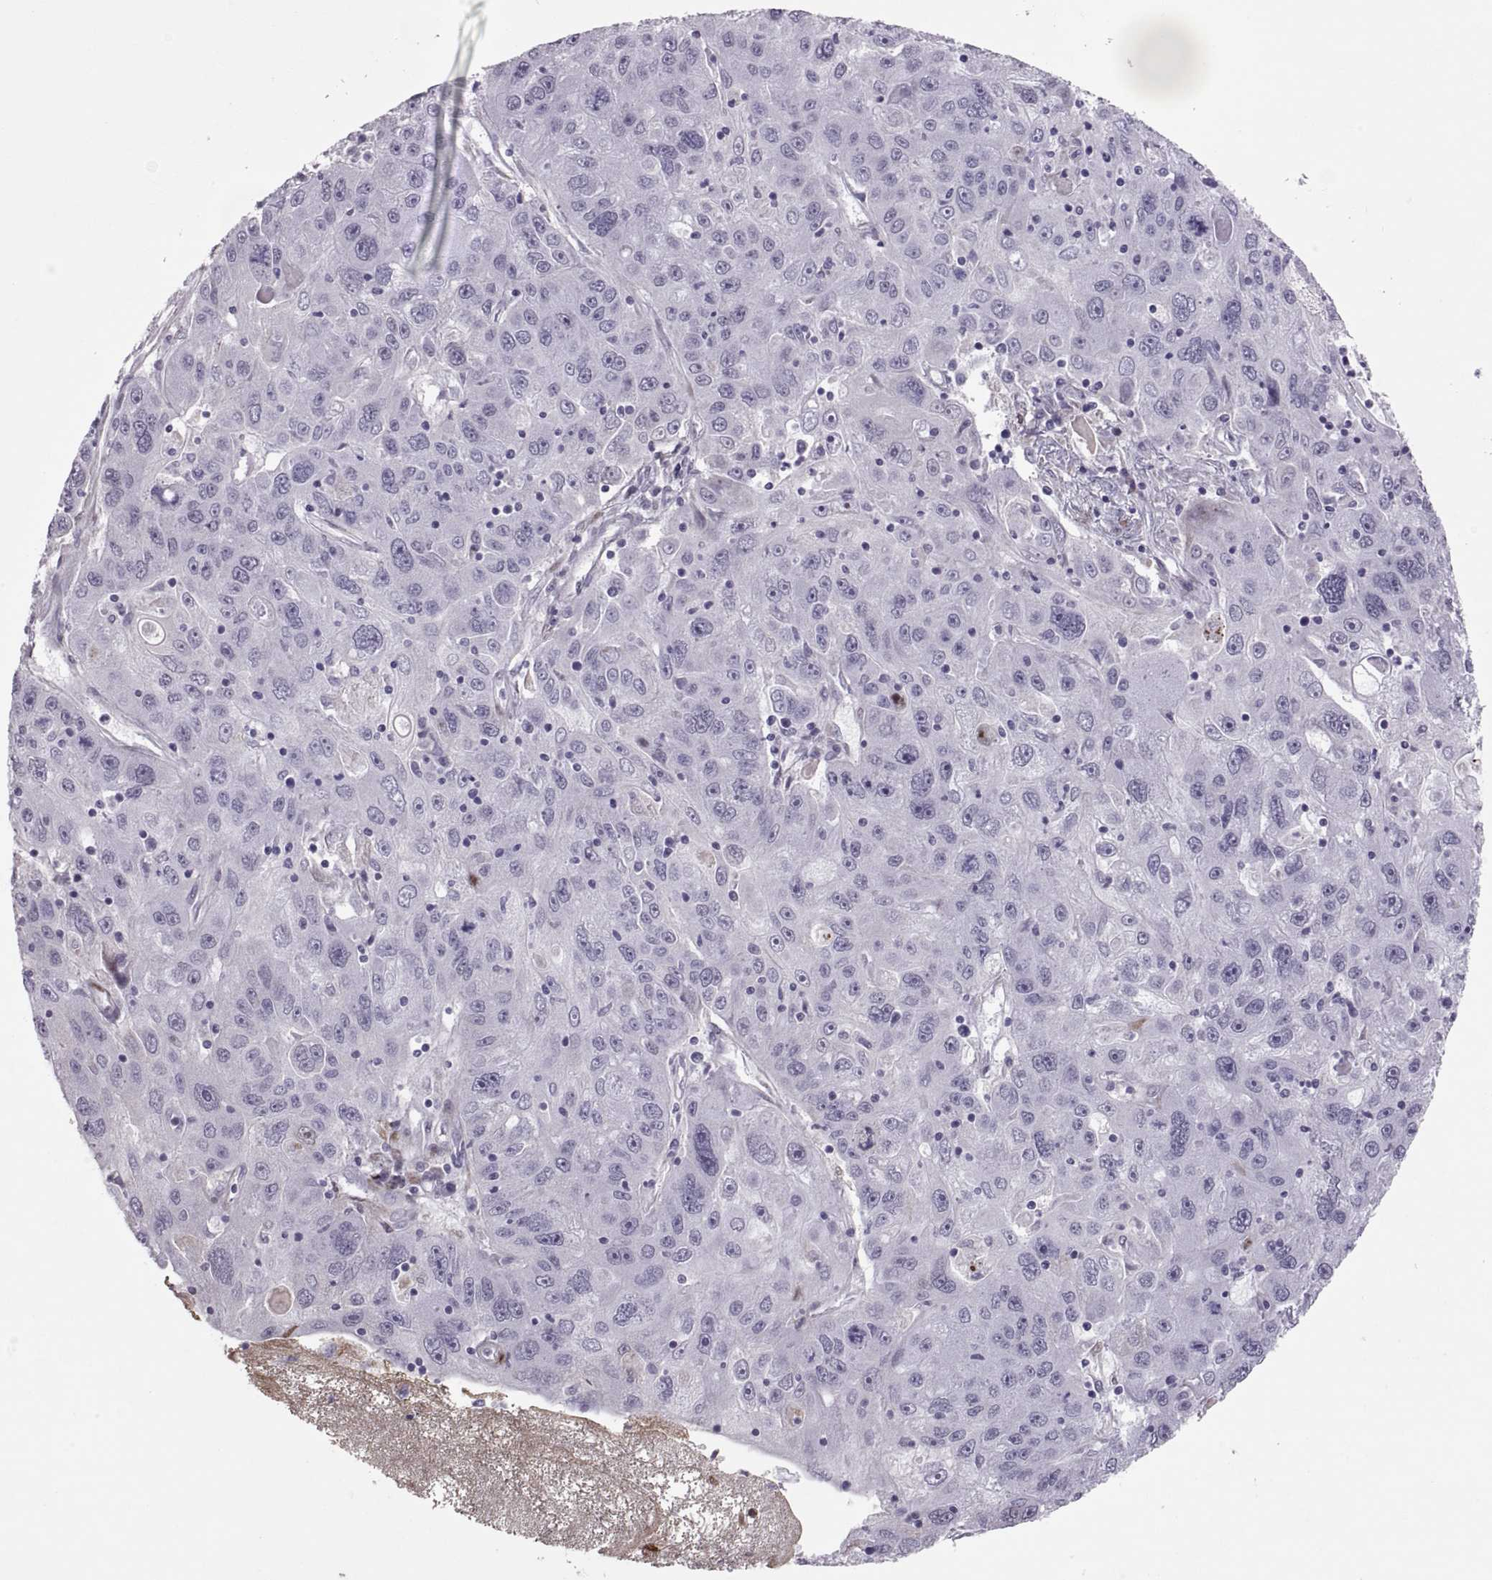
{"staining": {"intensity": "negative", "quantity": "none", "location": "none"}, "tissue": "stomach cancer", "cell_type": "Tumor cells", "image_type": "cancer", "snomed": [{"axis": "morphology", "description": "Adenocarcinoma, NOS"}, {"axis": "topography", "description": "Stomach"}], "caption": "An immunohistochemistry (IHC) image of stomach cancer (adenocarcinoma) is shown. There is no staining in tumor cells of stomach cancer (adenocarcinoma). (Brightfield microscopy of DAB (3,3'-diaminobenzidine) IHC at high magnification).", "gene": "KRT77", "patient": {"sex": "male", "age": 56}}